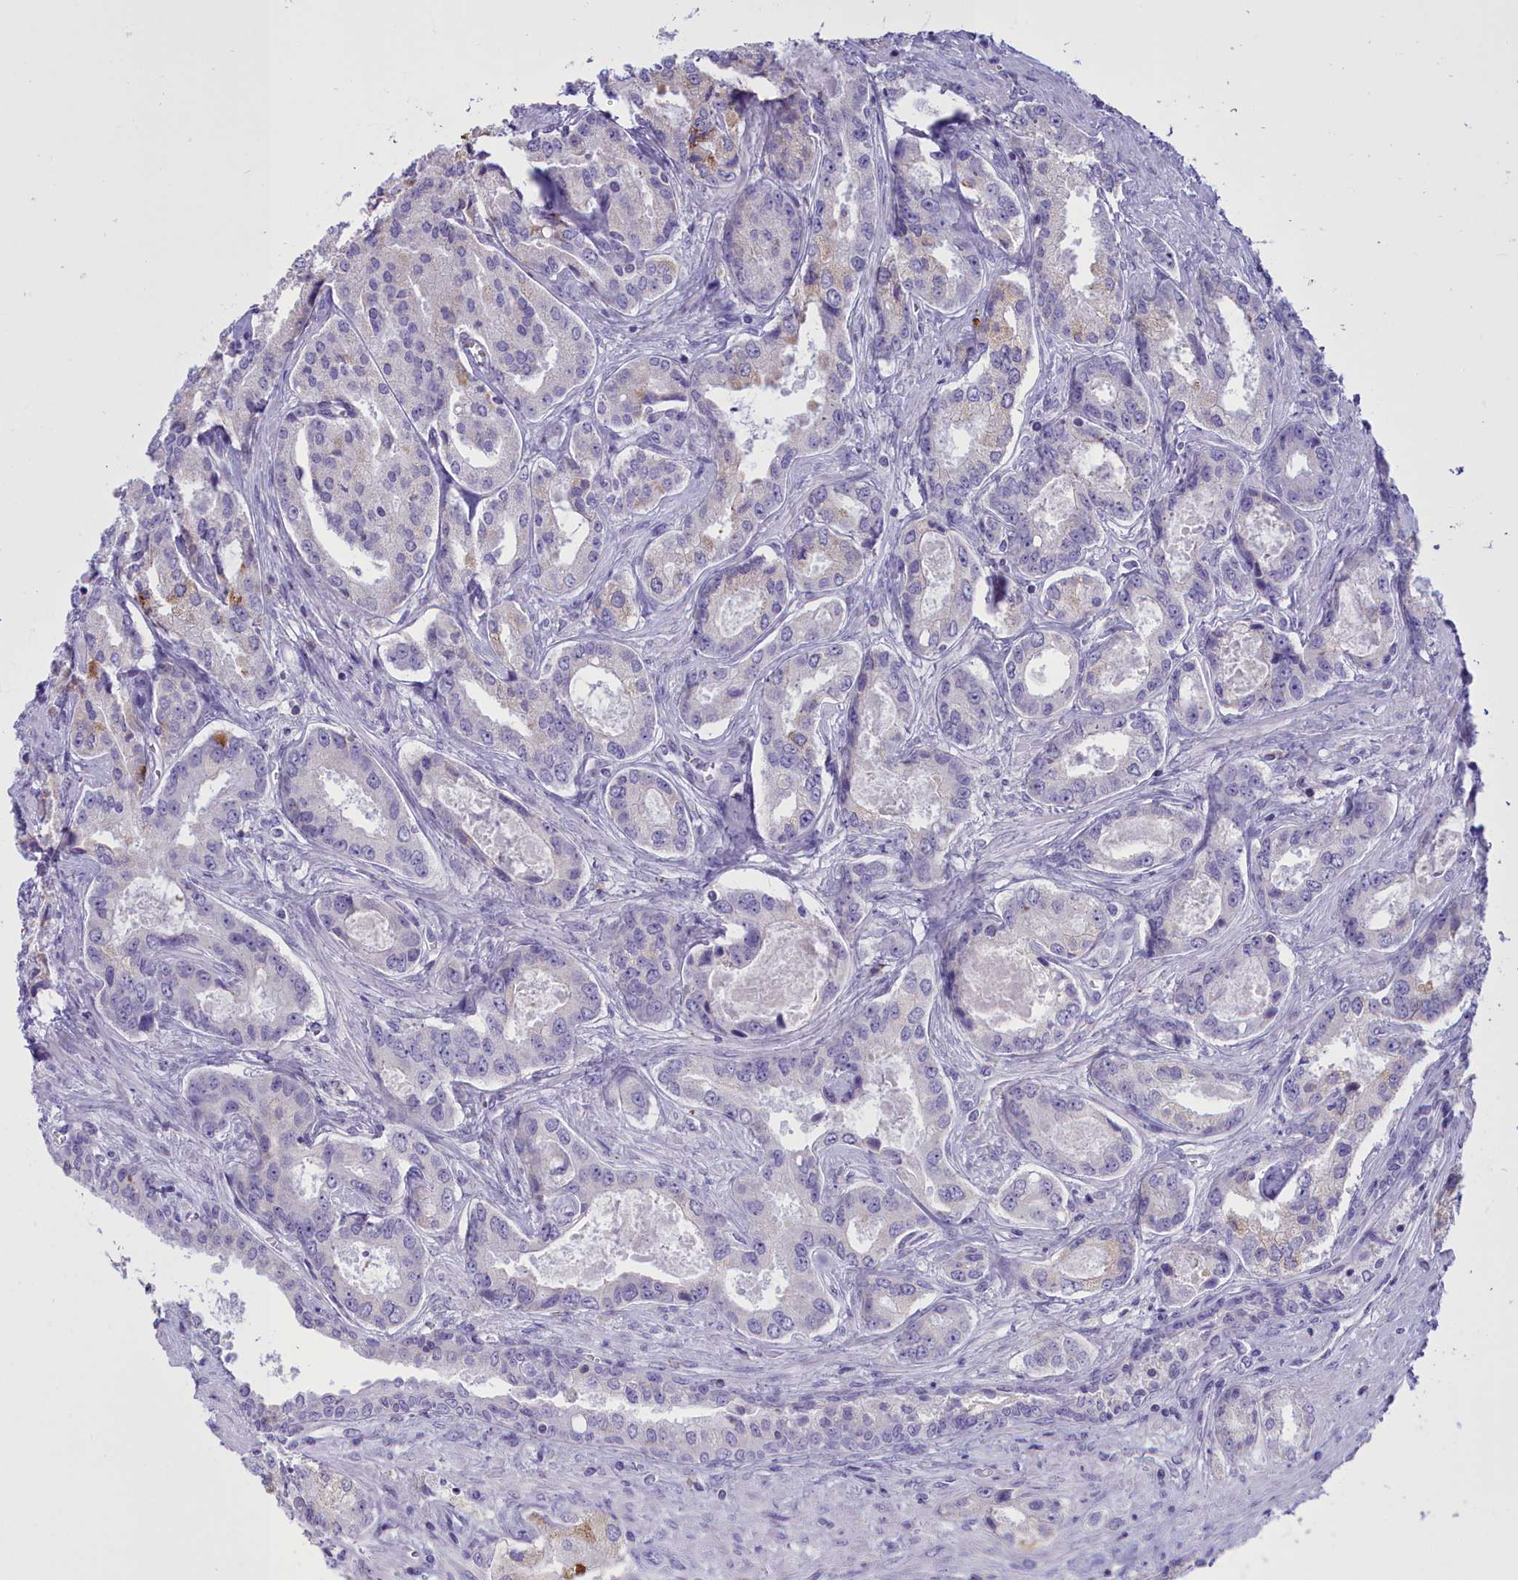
{"staining": {"intensity": "negative", "quantity": "none", "location": "none"}, "tissue": "prostate cancer", "cell_type": "Tumor cells", "image_type": "cancer", "snomed": [{"axis": "morphology", "description": "Adenocarcinoma, Low grade"}, {"axis": "topography", "description": "Prostate"}], "caption": "Tumor cells are negative for brown protein staining in prostate low-grade adenocarcinoma.", "gene": "CD5", "patient": {"sex": "male", "age": 68}}